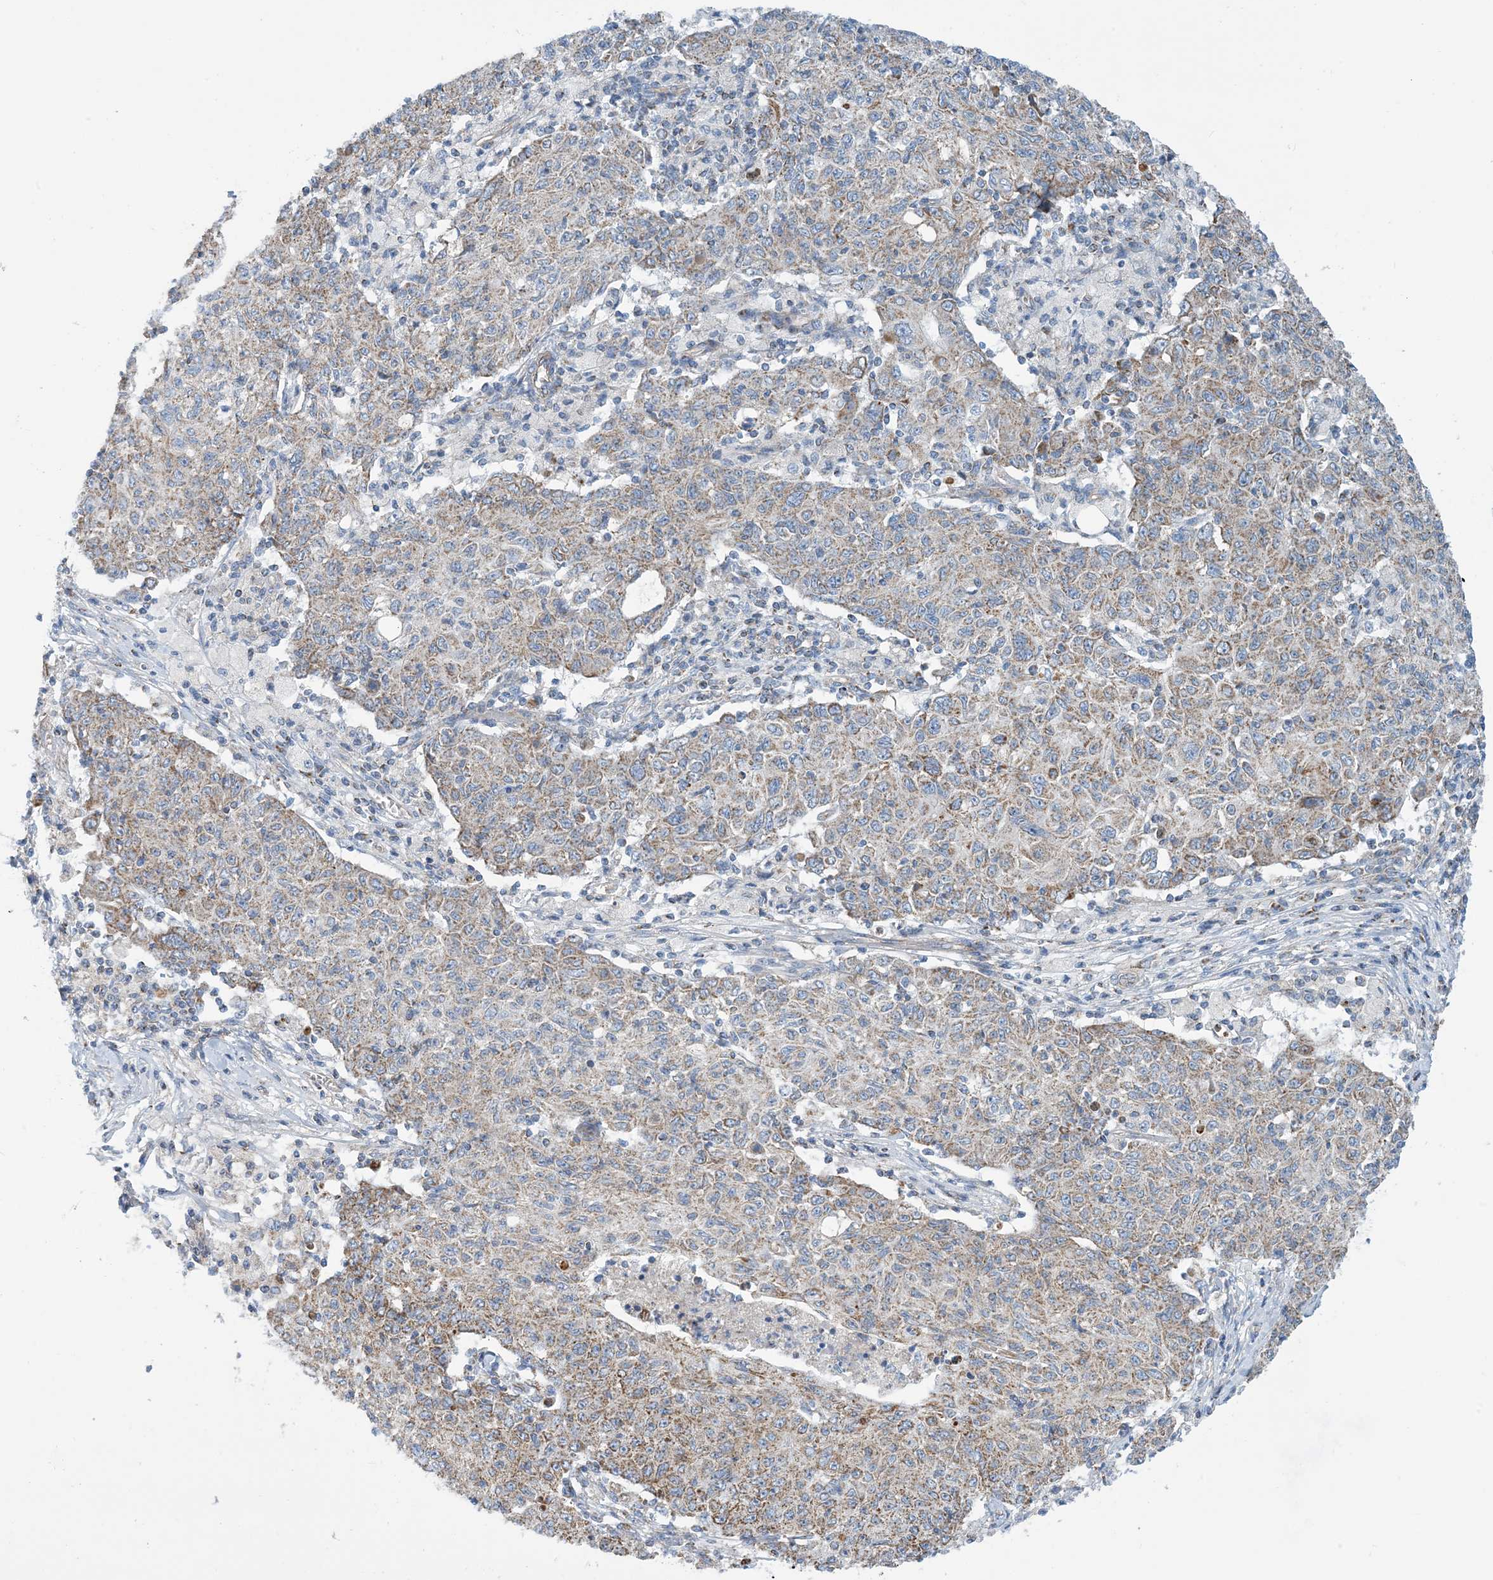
{"staining": {"intensity": "moderate", "quantity": ">75%", "location": "cytoplasmic/membranous"}, "tissue": "ovarian cancer", "cell_type": "Tumor cells", "image_type": "cancer", "snomed": [{"axis": "morphology", "description": "Carcinoma, endometroid"}, {"axis": "topography", "description": "Ovary"}], "caption": "Protein expression analysis of ovarian cancer (endometroid carcinoma) exhibits moderate cytoplasmic/membranous positivity in approximately >75% of tumor cells.", "gene": "PHOSPHO2", "patient": {"sex": "female", "age": 42}}